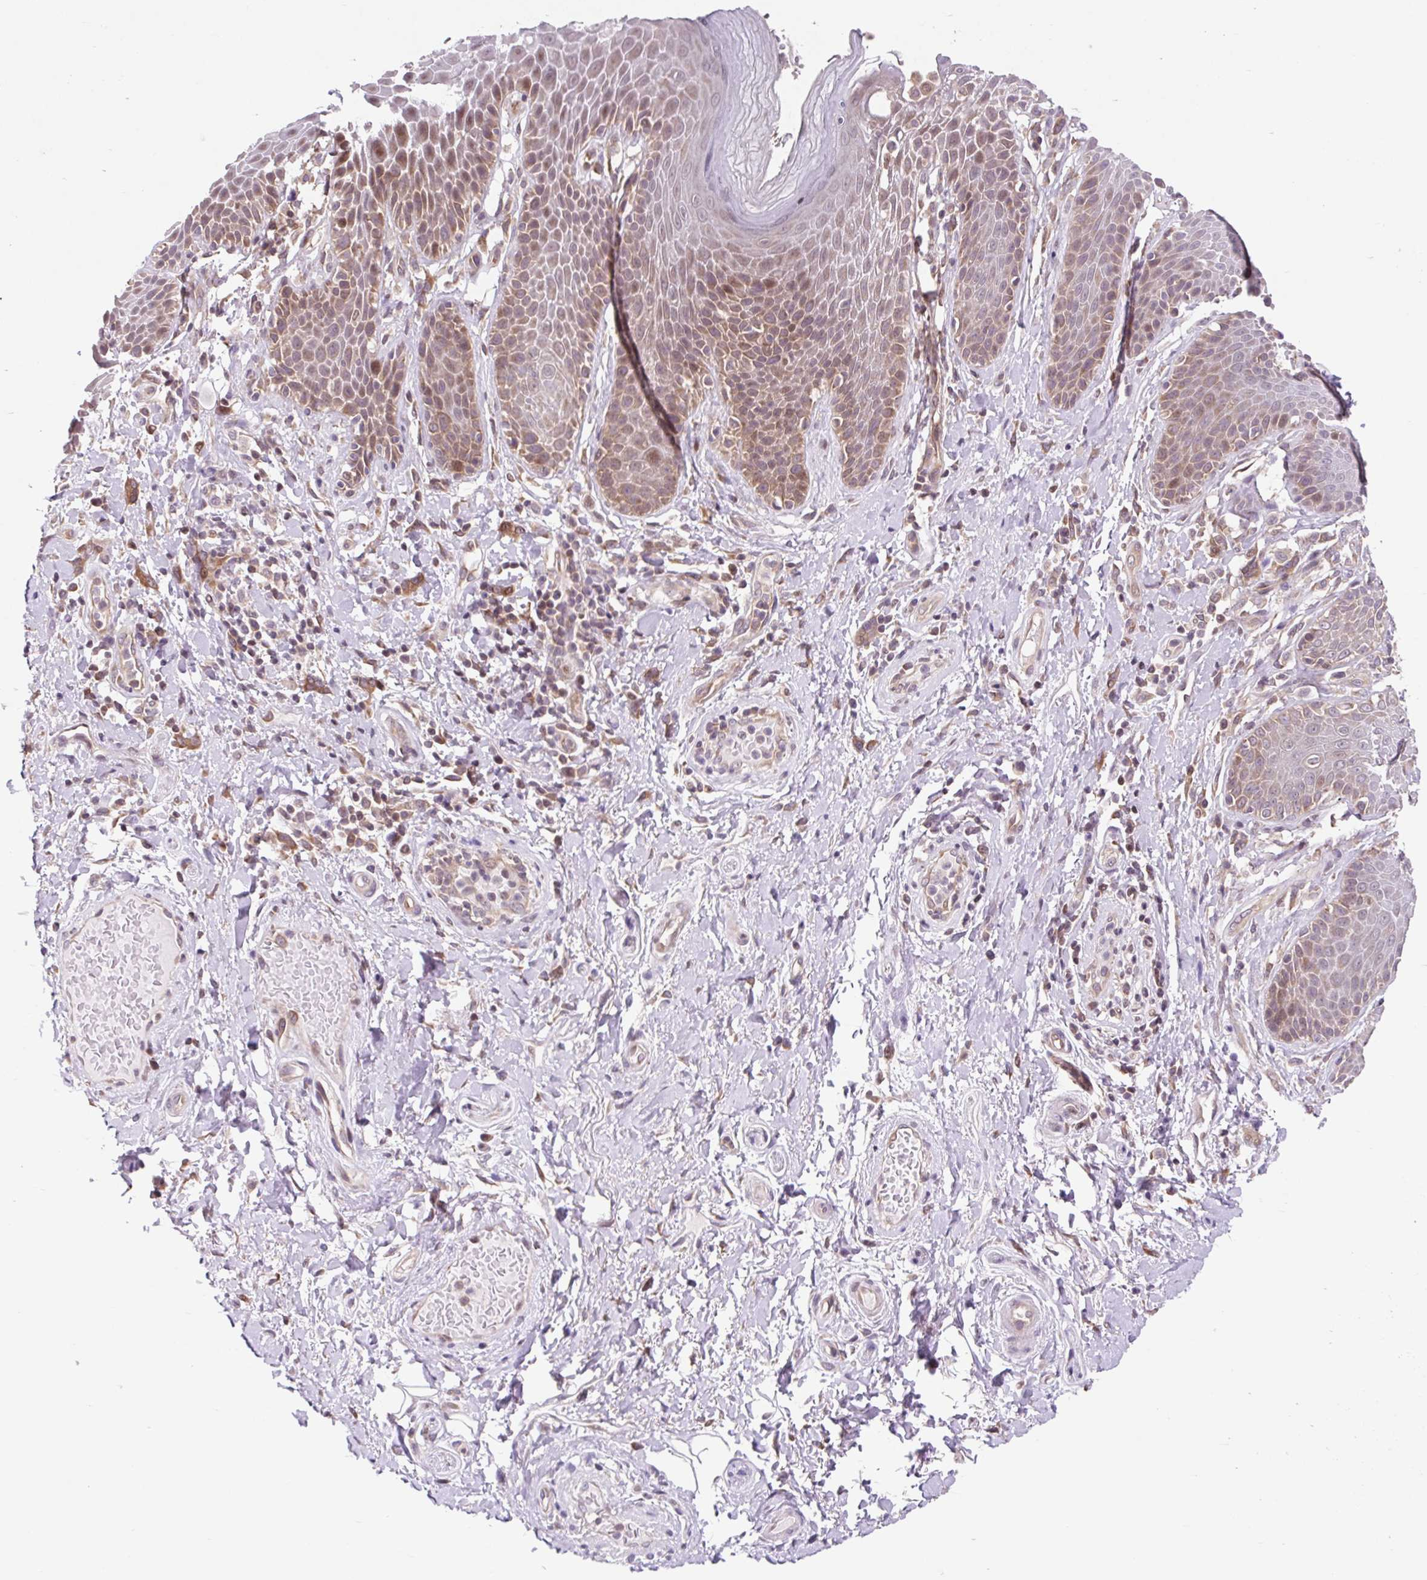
{"staining": {"intensity": "weak", "quantity": "25%-75%", "location": "cytoplasmic/membranous"}, "tissue": "skin", "cell_type": "Epidermal cells", "image_type": "normal", "snomed": [{"axis": "morphology", "description": "Normal tissue, NOS"}, {"axis": "topography", "description": "Anal"}, {"axis": "topography", "description": "Peripheral nerve tissue"}], "caption": "Epidermal cells show low levels of weak cytoplasmic/membranous expression in approximately 25%-75% of cells in normal human skin.", "gene": "HFE", "patient": {"sex": "male", "age": 51}}